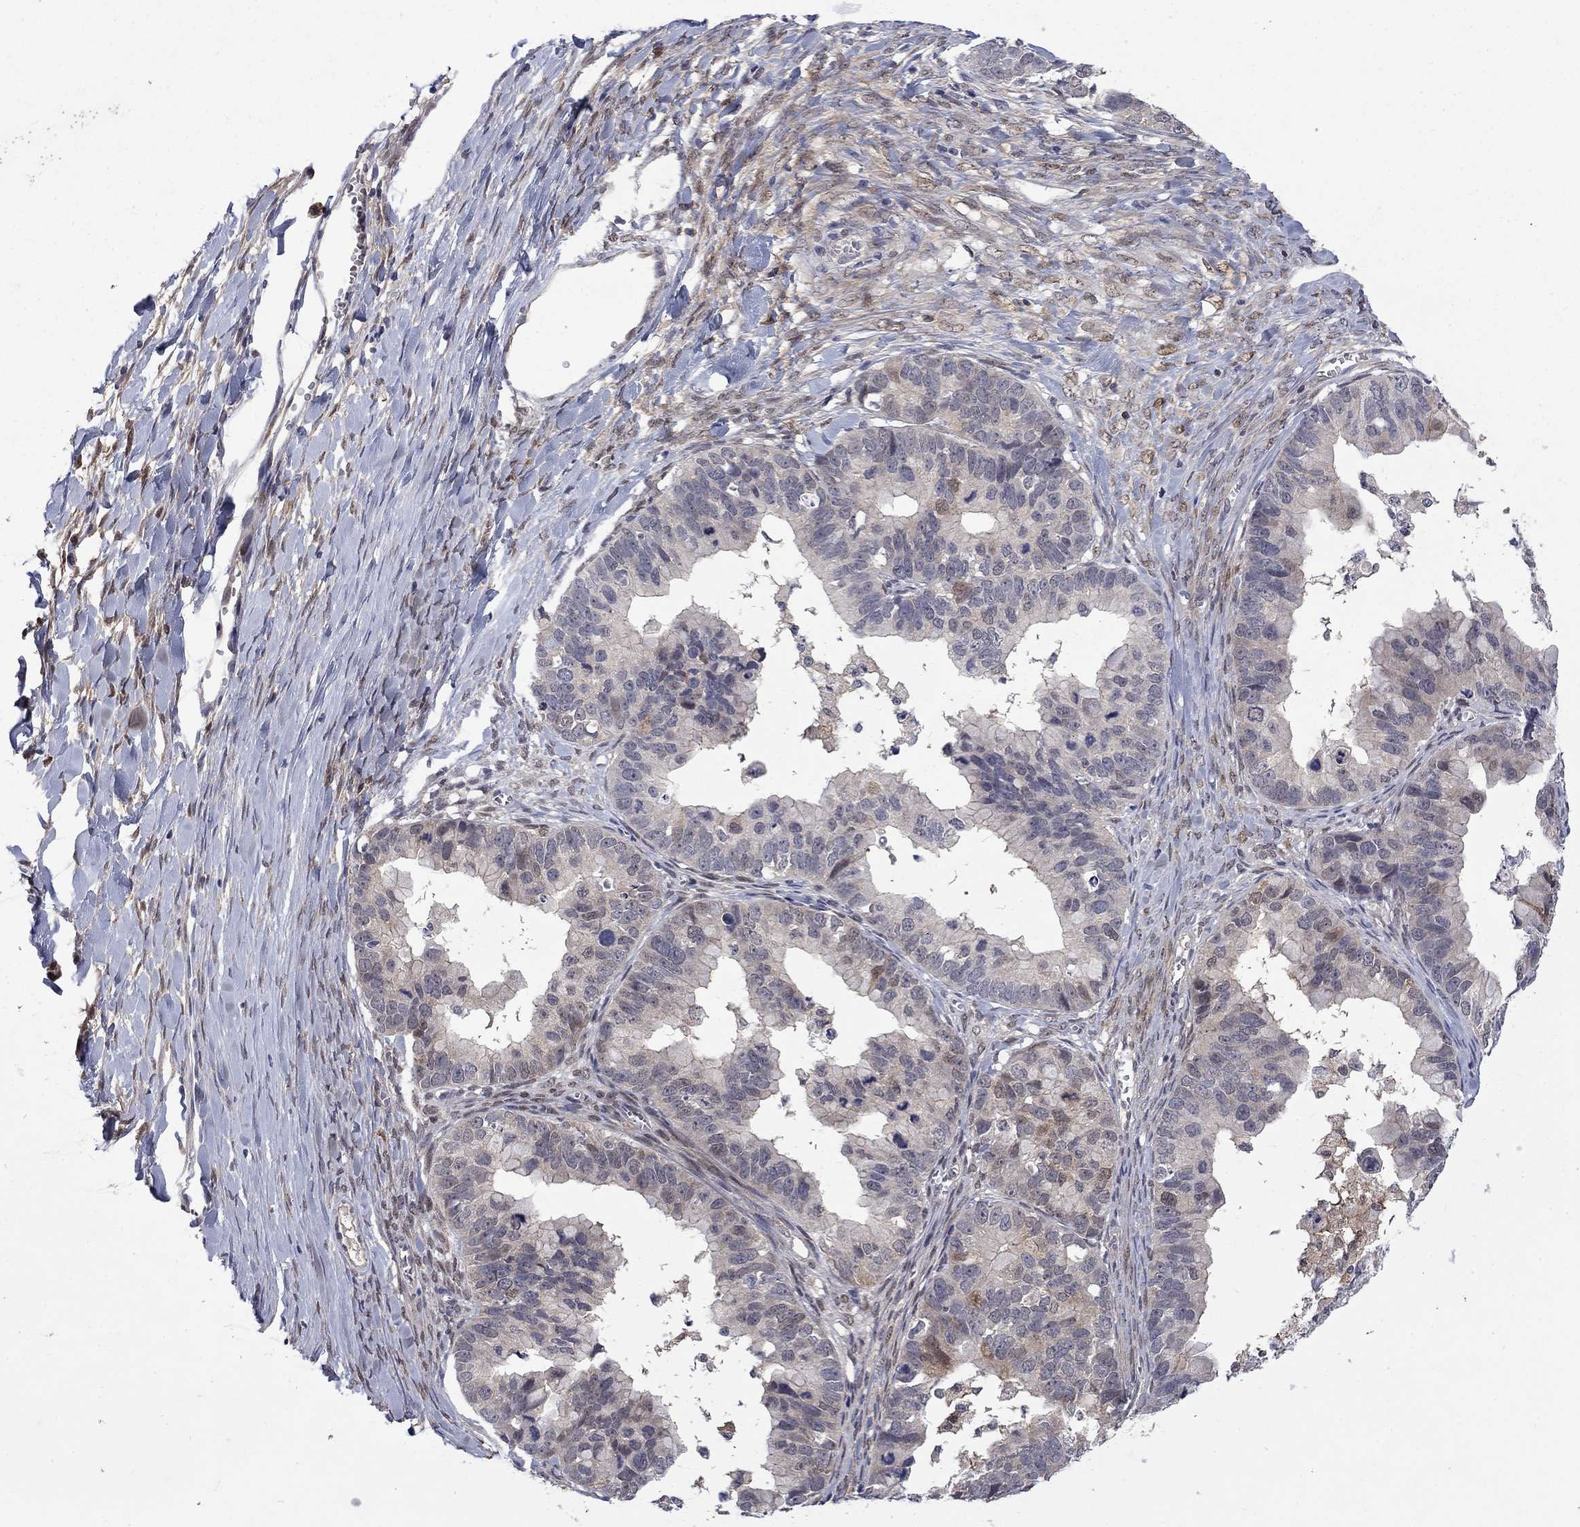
{"staining": {"intensity": "strong", "quantity": "25%-75%", "location": "cytoplasmic/membranous,nuclear"}, "tissue": "ovarian cancer", "cell_type": "Tumor cells", "image_type": "cancer", "snomed": [{"axis": "morphology", "description": "Cystadenocarcinoma, mucinous, NOS"}, {"axis": "topography", "description": "Ovary"}], "caption": "Ovarian cancer was stained to show a protein in brown. There is high levels of strong cytoplasmic/membranous and nuclear expression in about 25%-75% of tumor cells.", "gene": "CBR1", "patient": {"sex": "female", "age": 76}}